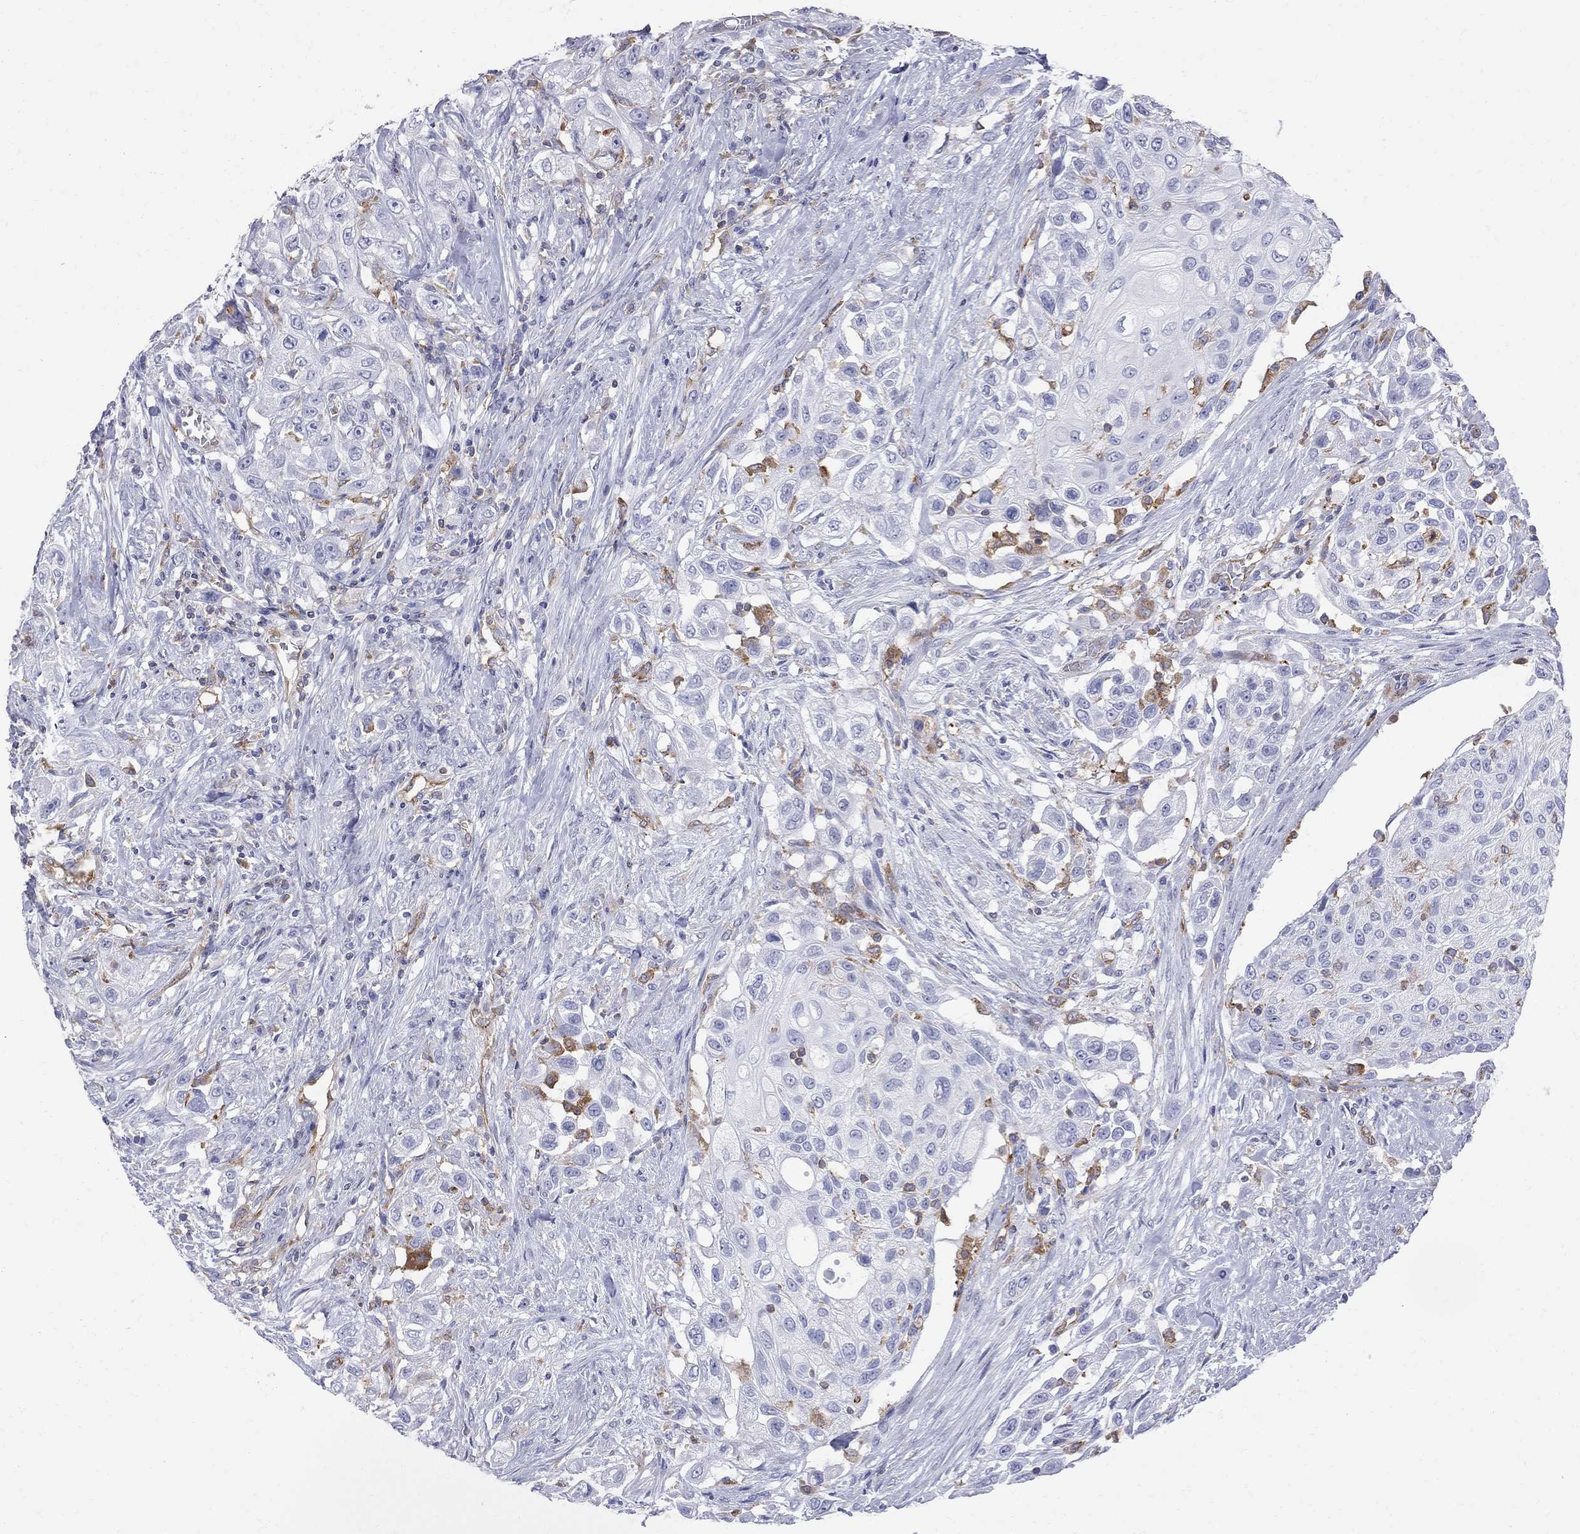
{"staining": {"intensity": "negative", "quantity": "none", "location": "none"}, "tissue": "urothelial cancer", "cell_type": "Tumor cells", "image_type": "cancer", "snomed": [{"axis": "morphology", "description": "Urothelial carcinoma, High grade"}, {"axis": "topography", "description": "Urinary bladder"}], "caption": "Immunohistochemistry image of neoplastic tissue: urothelial cancer stained with DAB (3,3'-diaminobenzidine) shows no significant protein staining in tumor cells.", "gene": "ABI3", "patient": {"sex": "female", "age": 56}}